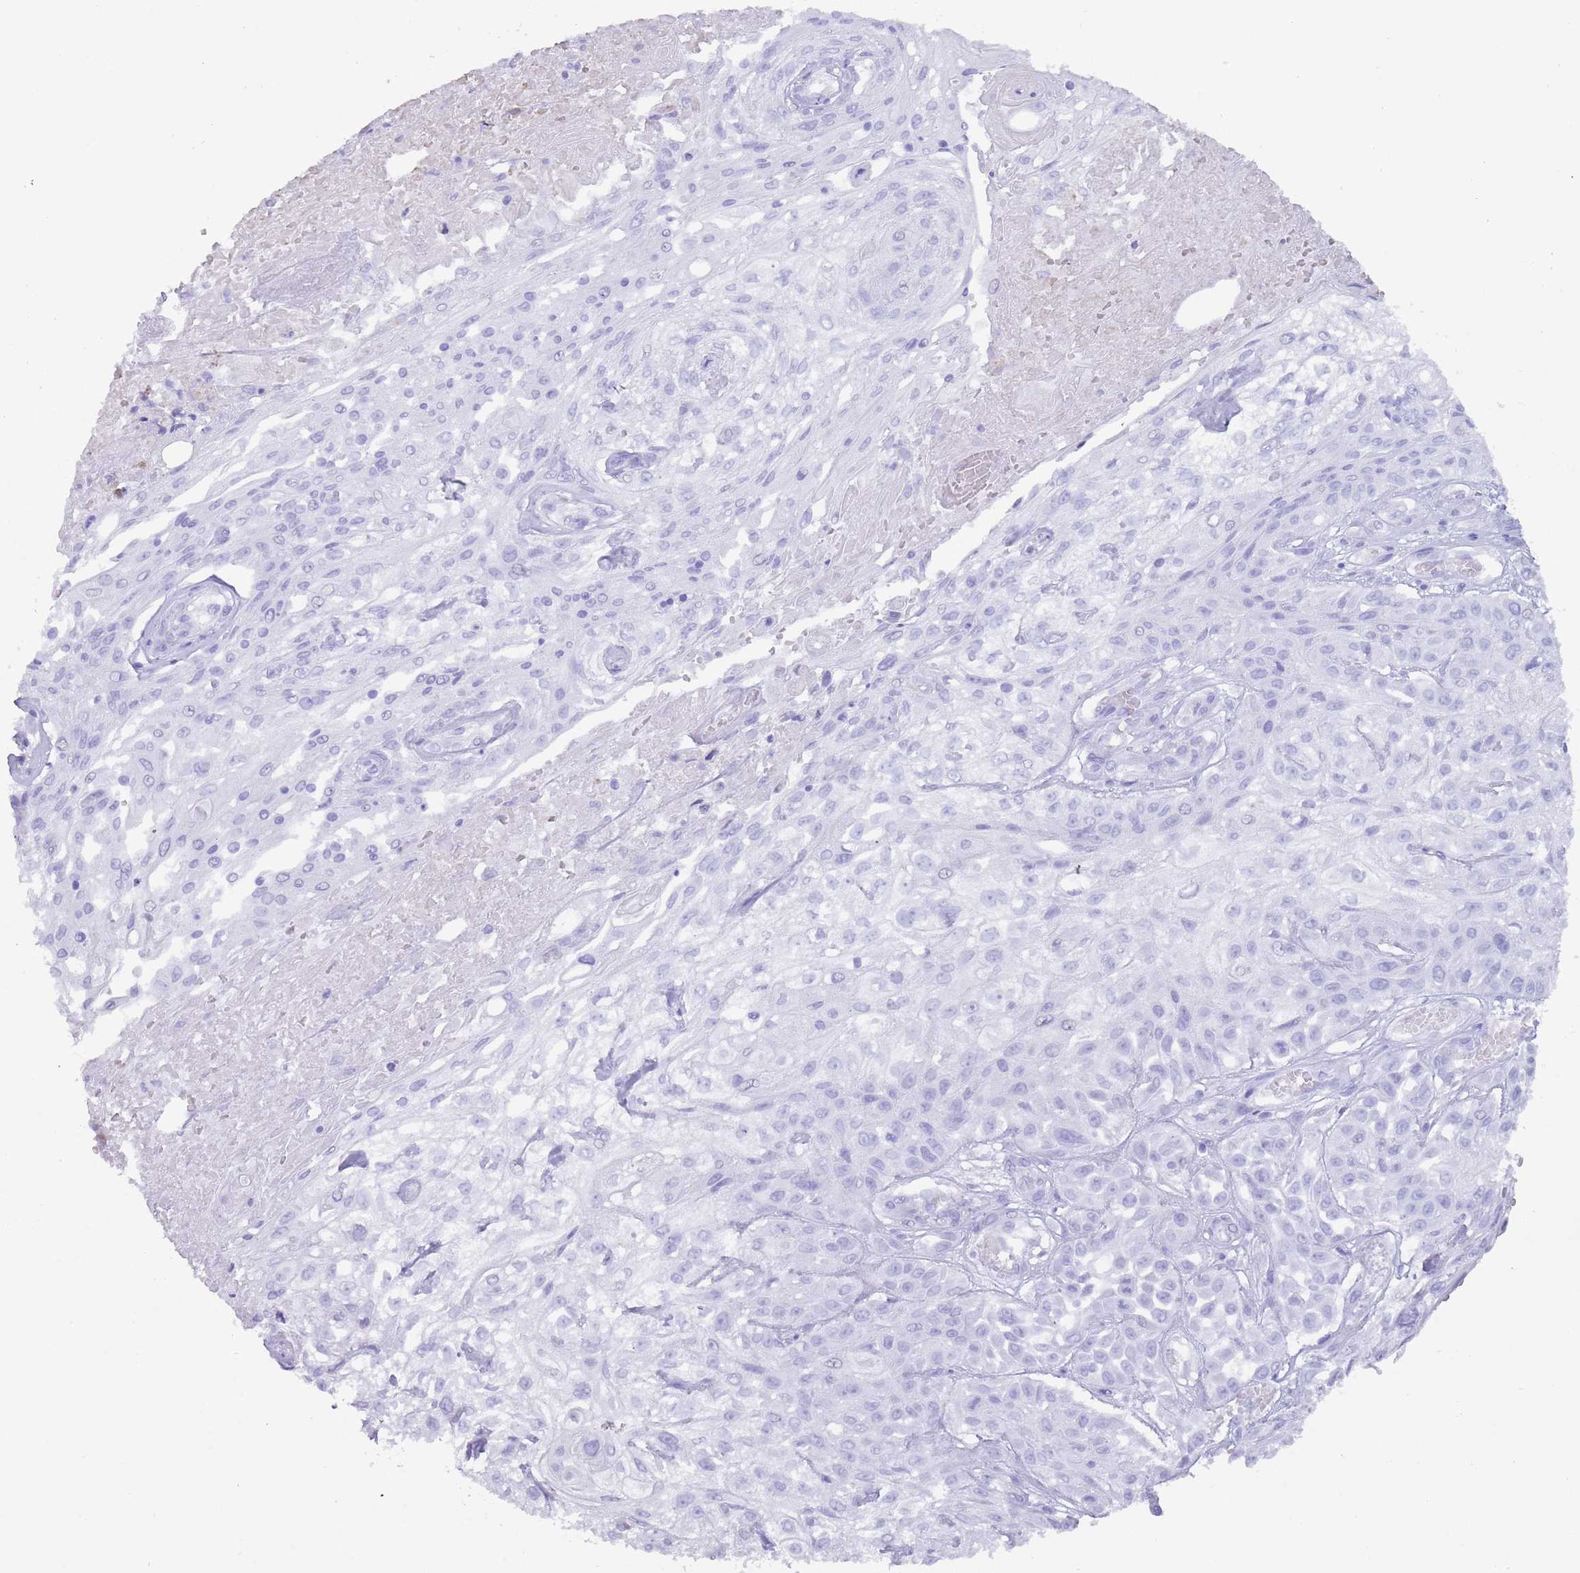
{"staining": {"intensity": "negative", "quantity": "none", "location": "none"}, "tissue": "skin cancer", "cell_type": "Tumor cells", "image_type": "cancer", "snomed": [{"axis": "morphology", "description": "Squamous cell carcinoma, NOS"}, {"axis": "morphology", "description": "Squamous cell carcinoma, metastatic, NOS"}, {"axis": "topography", "description": "Skin"}, {"axis": "topography", "description": "Lymph node"}], "caption": "Photomicrograph shows no protein staining in tumor cells of skin cancer (squamous cell carcinoma) tissue. The staining was performed using DAB to visualize the protein expression in brown, while the nuclei were stained in blue with hematoxylin (Magnification: 20x).", "gene": "HDAC8", "patient": {"sex": "male", "age": 75}}